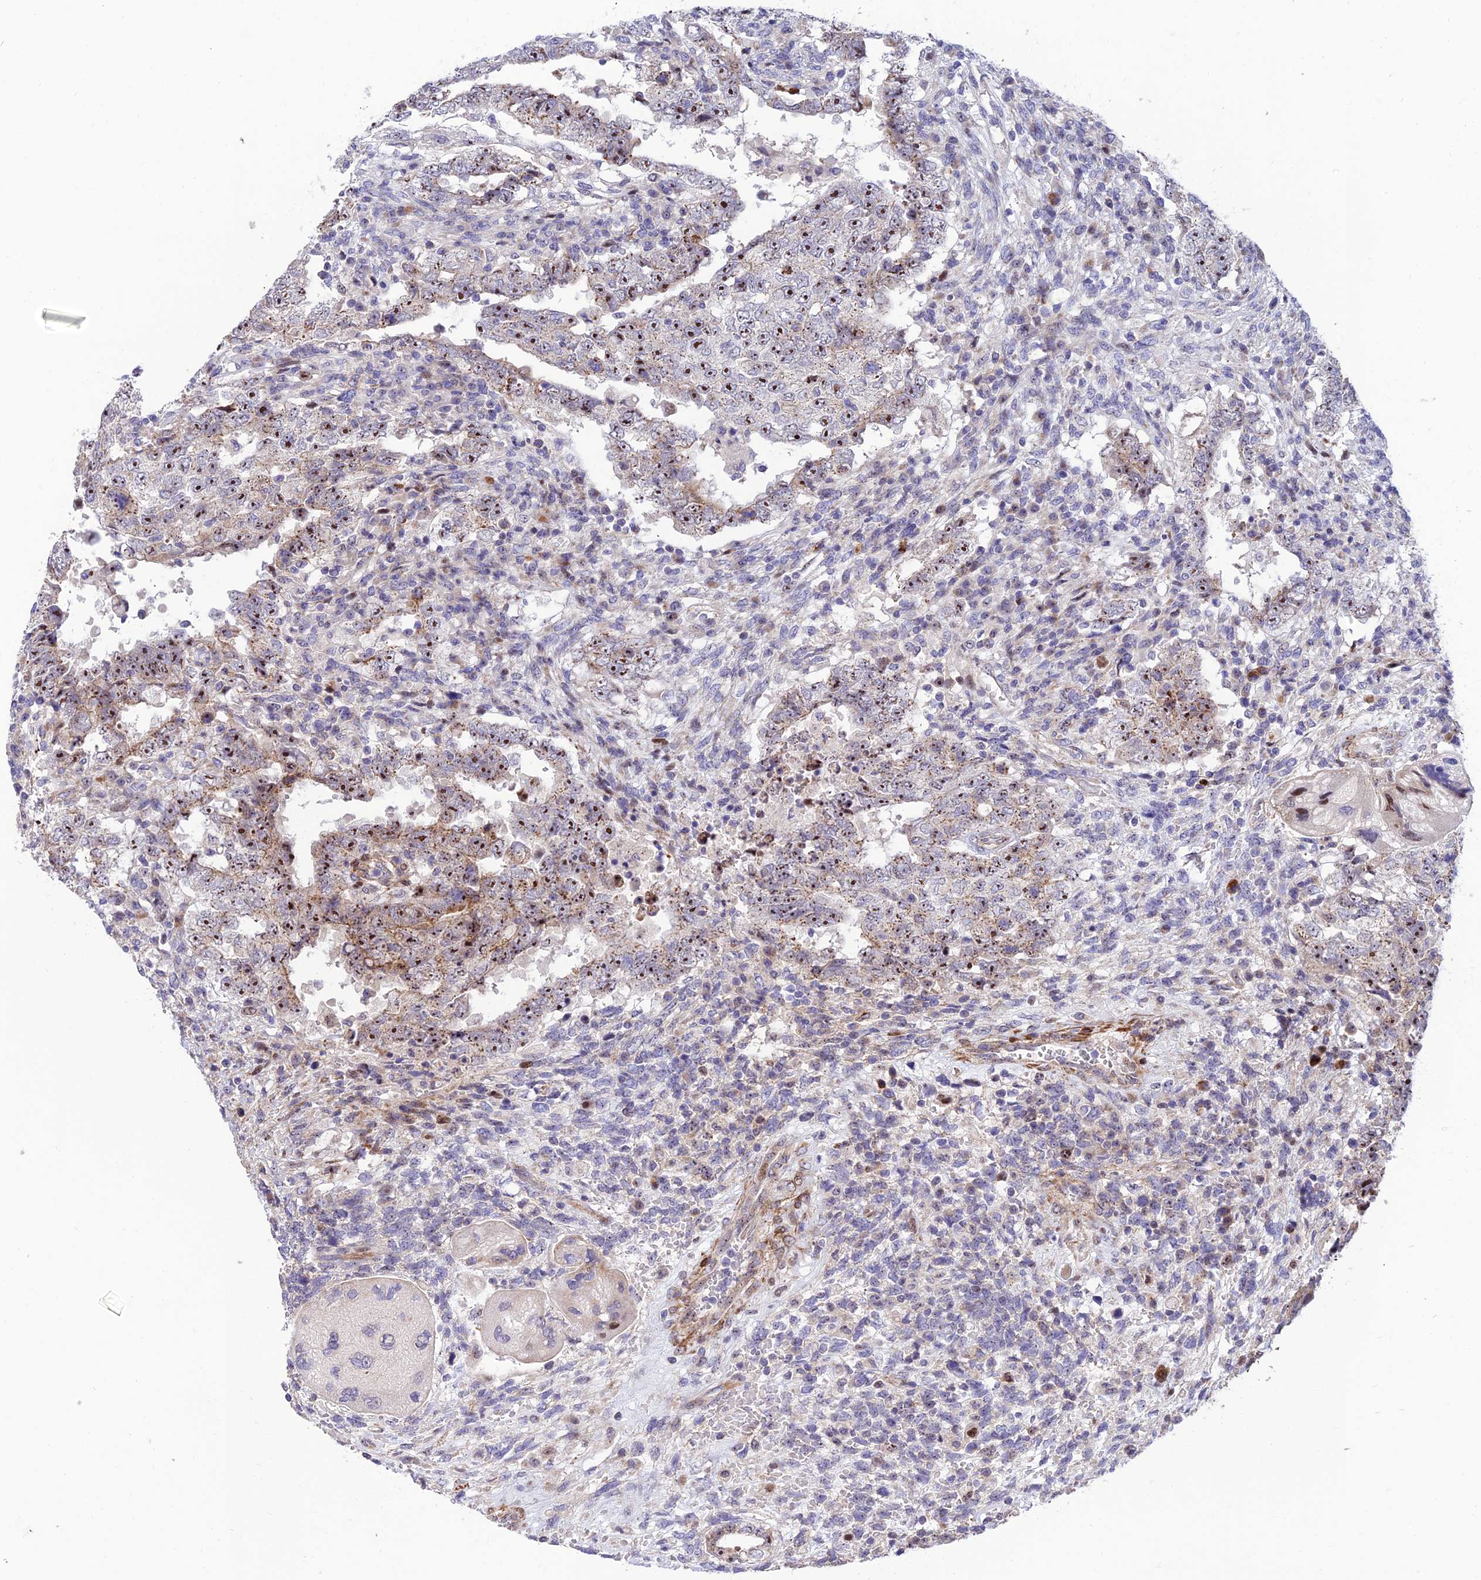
{"staining": {"intensity": "strong", "quantity": "25%-75%", "location": "nuclear"}, "tissue": "testis cancer", "cell_type": "Tumor cells", "image_type": "cancer", "snomed": [{"axis": "morphology", "description": "Carcinoma, Embryonal, NOS"}, {"axis": "topography", "description": "Testis"}], "caption": "This is a micrograph of IHC staining of testis embryonal carcinoma, which shows strong positivity in the nuclear of tumor cells.", "gene": "KBTBD7", "patient": {"sex": "male", "age": 26}}